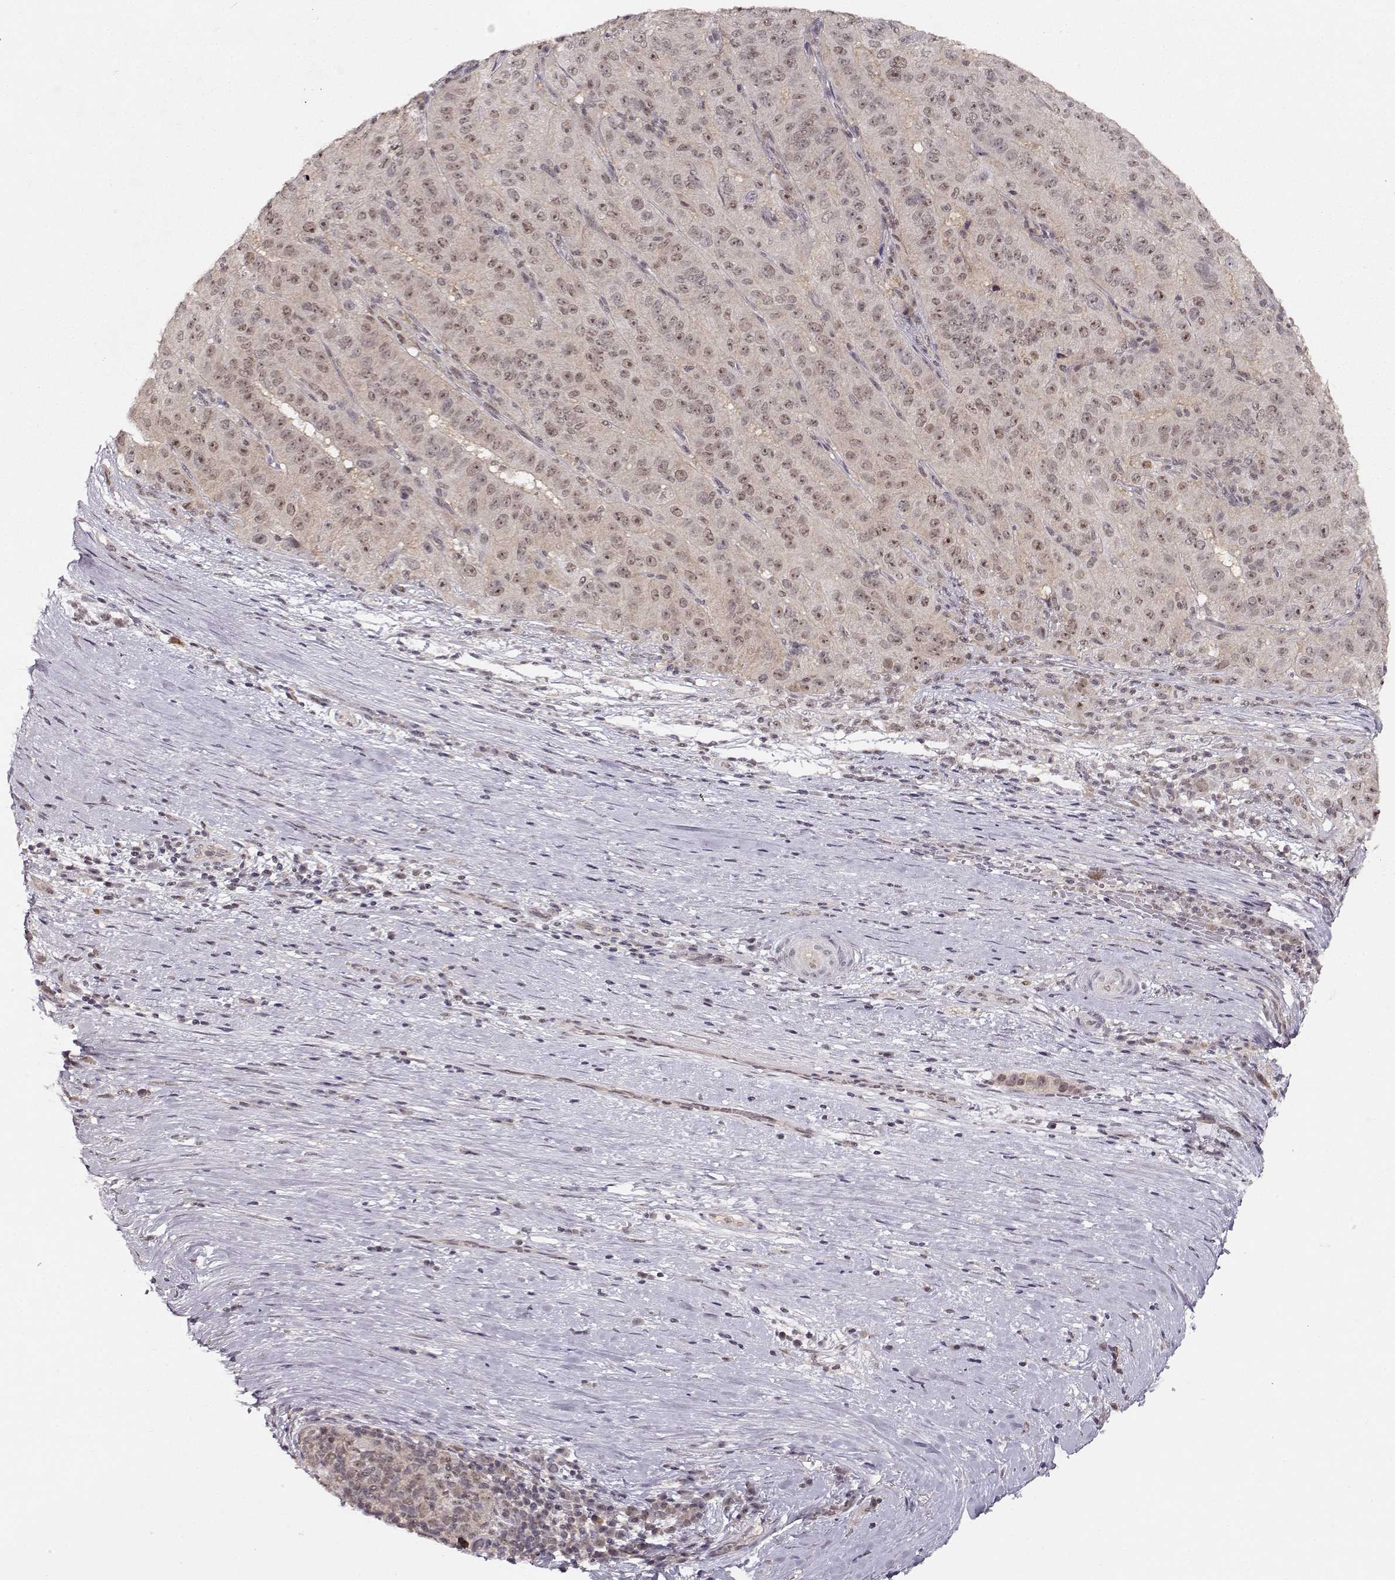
{"staining": {"intensity": "weak", "quantity": "25%-75%", "location": "nuclear"}, "tissue": "pancreatic cancer", "cell_type": "Tumor cells", "image_type": "cancer", "snomed": [{"axis": "morphology", "description": "Adenocarcinoma, NOS"}, {"axis": "topography", "description": "Pancreas"}], "caption": "Immunohistochemical staining of adenocarcinoma (pancreatic) exhibits low levels of weak nuclear protein staining in about 25%-75% of tumor cells. Immunohistochemistry stains the protein of interest in brown and the nuclei are stained blue.", "gene": "CSNK2A1", "patient": {"sex": "male", "age": 63}}